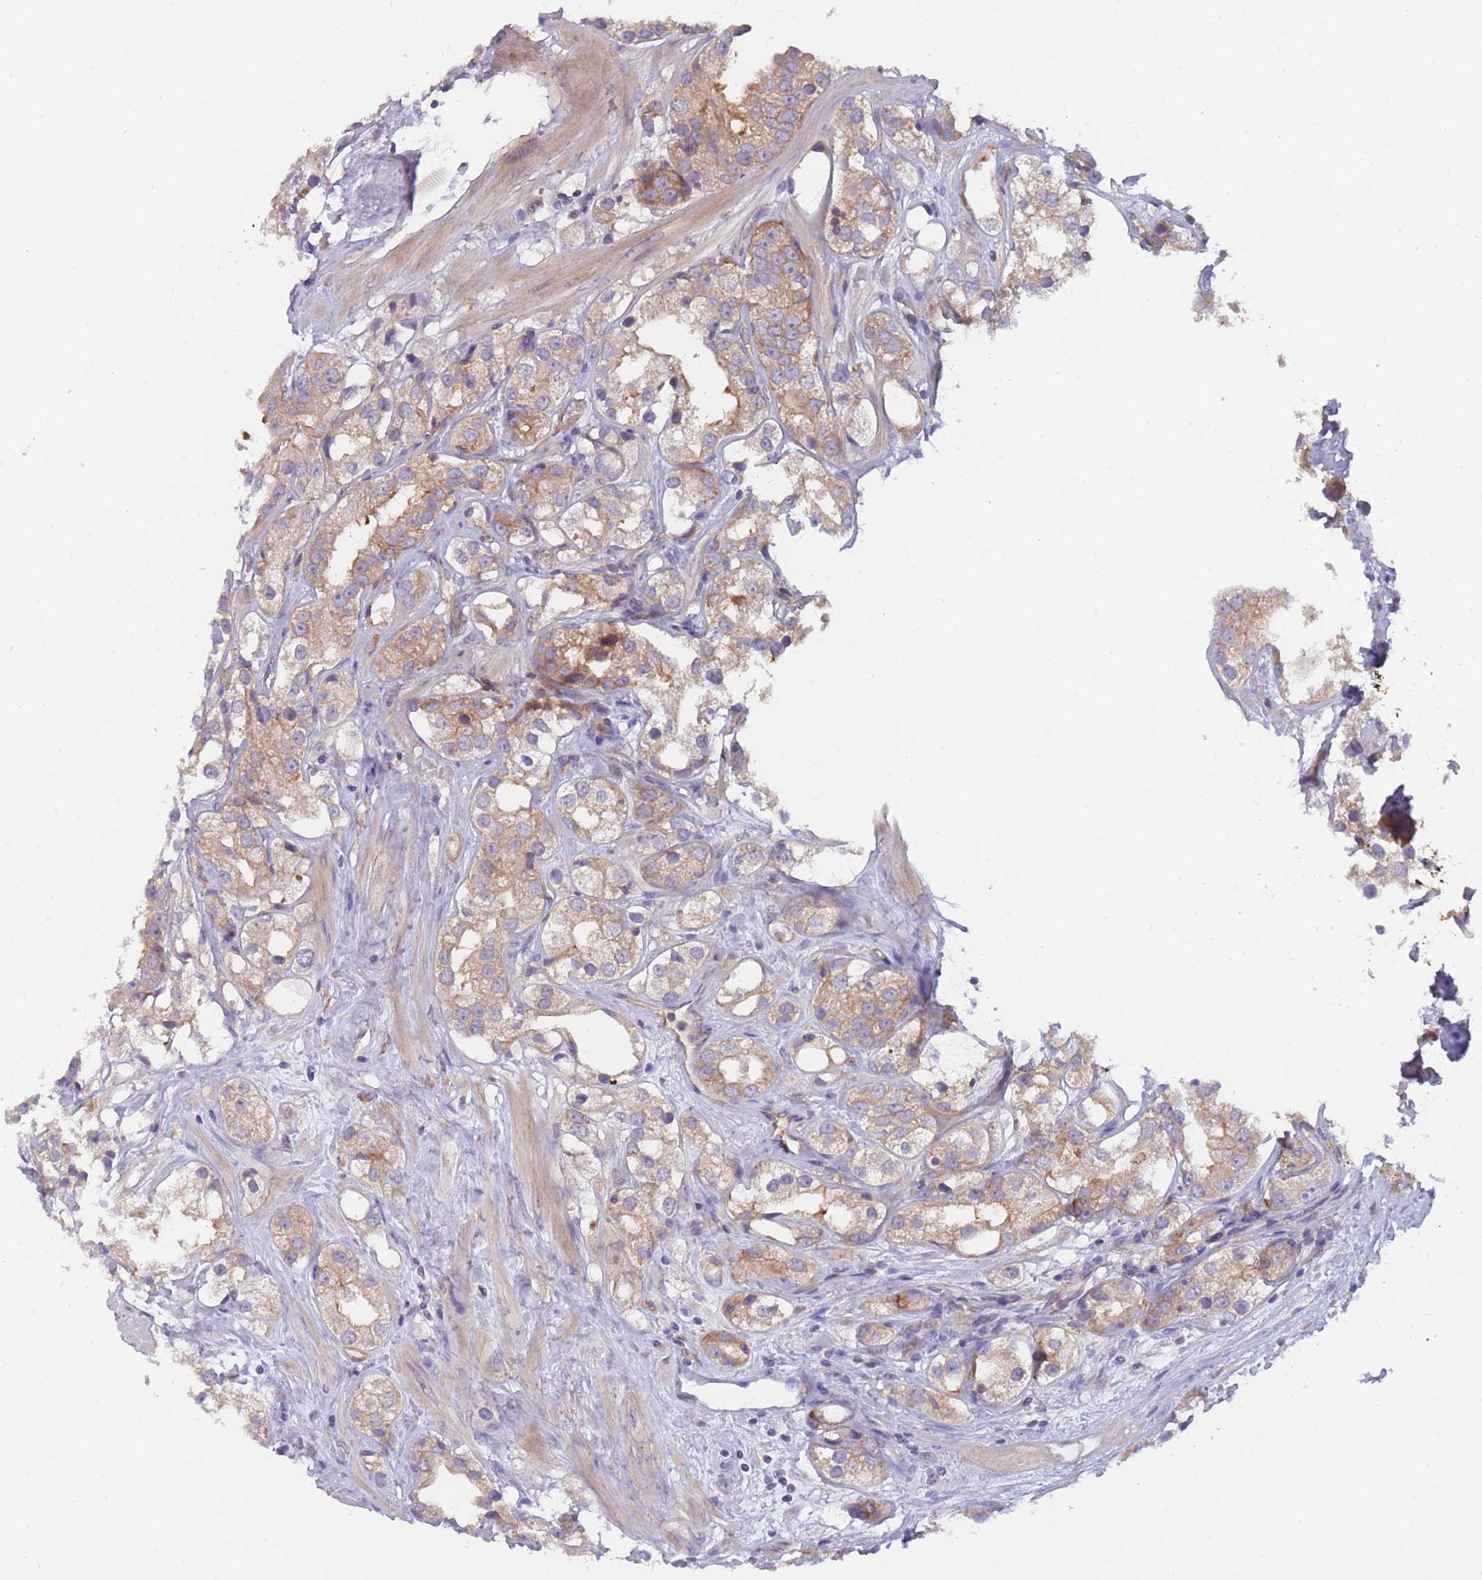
{"staining": {"intensity": "moderate", "quantity": ">75%", "location": "cytoplasmic/membranous"}, "tissue": "prostate cancer", "cell_type": "Tumor cells", "image_type": "cancer", "snomed": [{"axis": "morphology", "description": "Adenocarcinoma, NOS"}, {"axis": "topography", "description": "Prostate"}], "caption": "Brown immunohistochemical staining in human prostate cancer (adenocarcinoma) shows moderate cytoplasmic/membranous positivity in about >75% of tumor cells.", "gene": "WDR93", "patient": {"sex": "male", "age": 79}}